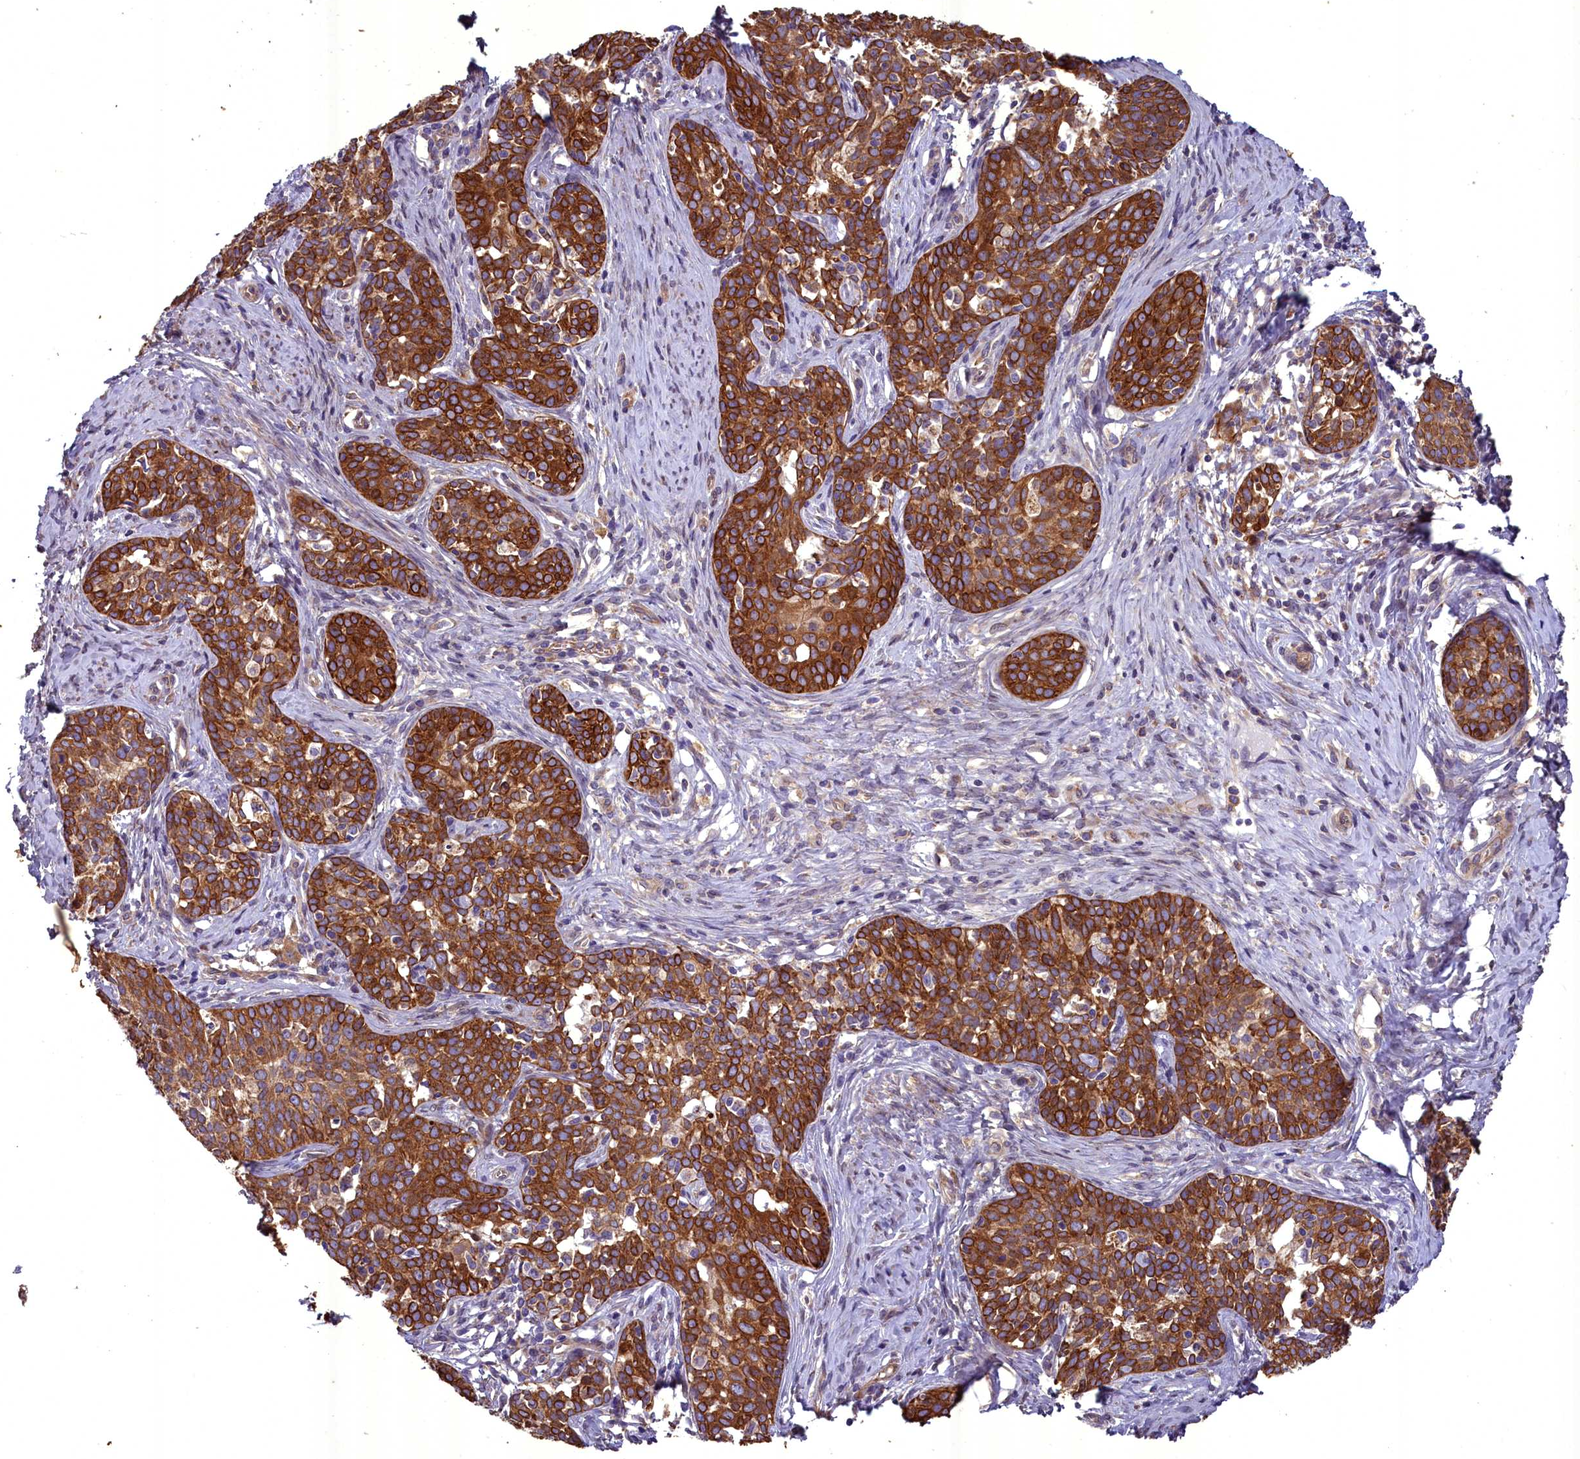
{"staining": {"intensity": "strong", "quantity": ">75%", "location": "cytoplasmic/membranous"}, "tissue": "cervical cancer", "cell_type": "Tumor cells", "image_type": "cancer", "snomed": [{"axis": "morphology", "description": "Squamous cell carcinoma, NOS"}, {"axis": "topography", "description": "Cervix"}], "caption": "Immunohistochemical staining of human squamous cell carcinoma (cervical) reveals high levels of strong cytoplasmic/membranous protein expression in about >75% of tumor cells.", "gene": "ACAD8", "patient": {"sex": "female", "age": 52}}